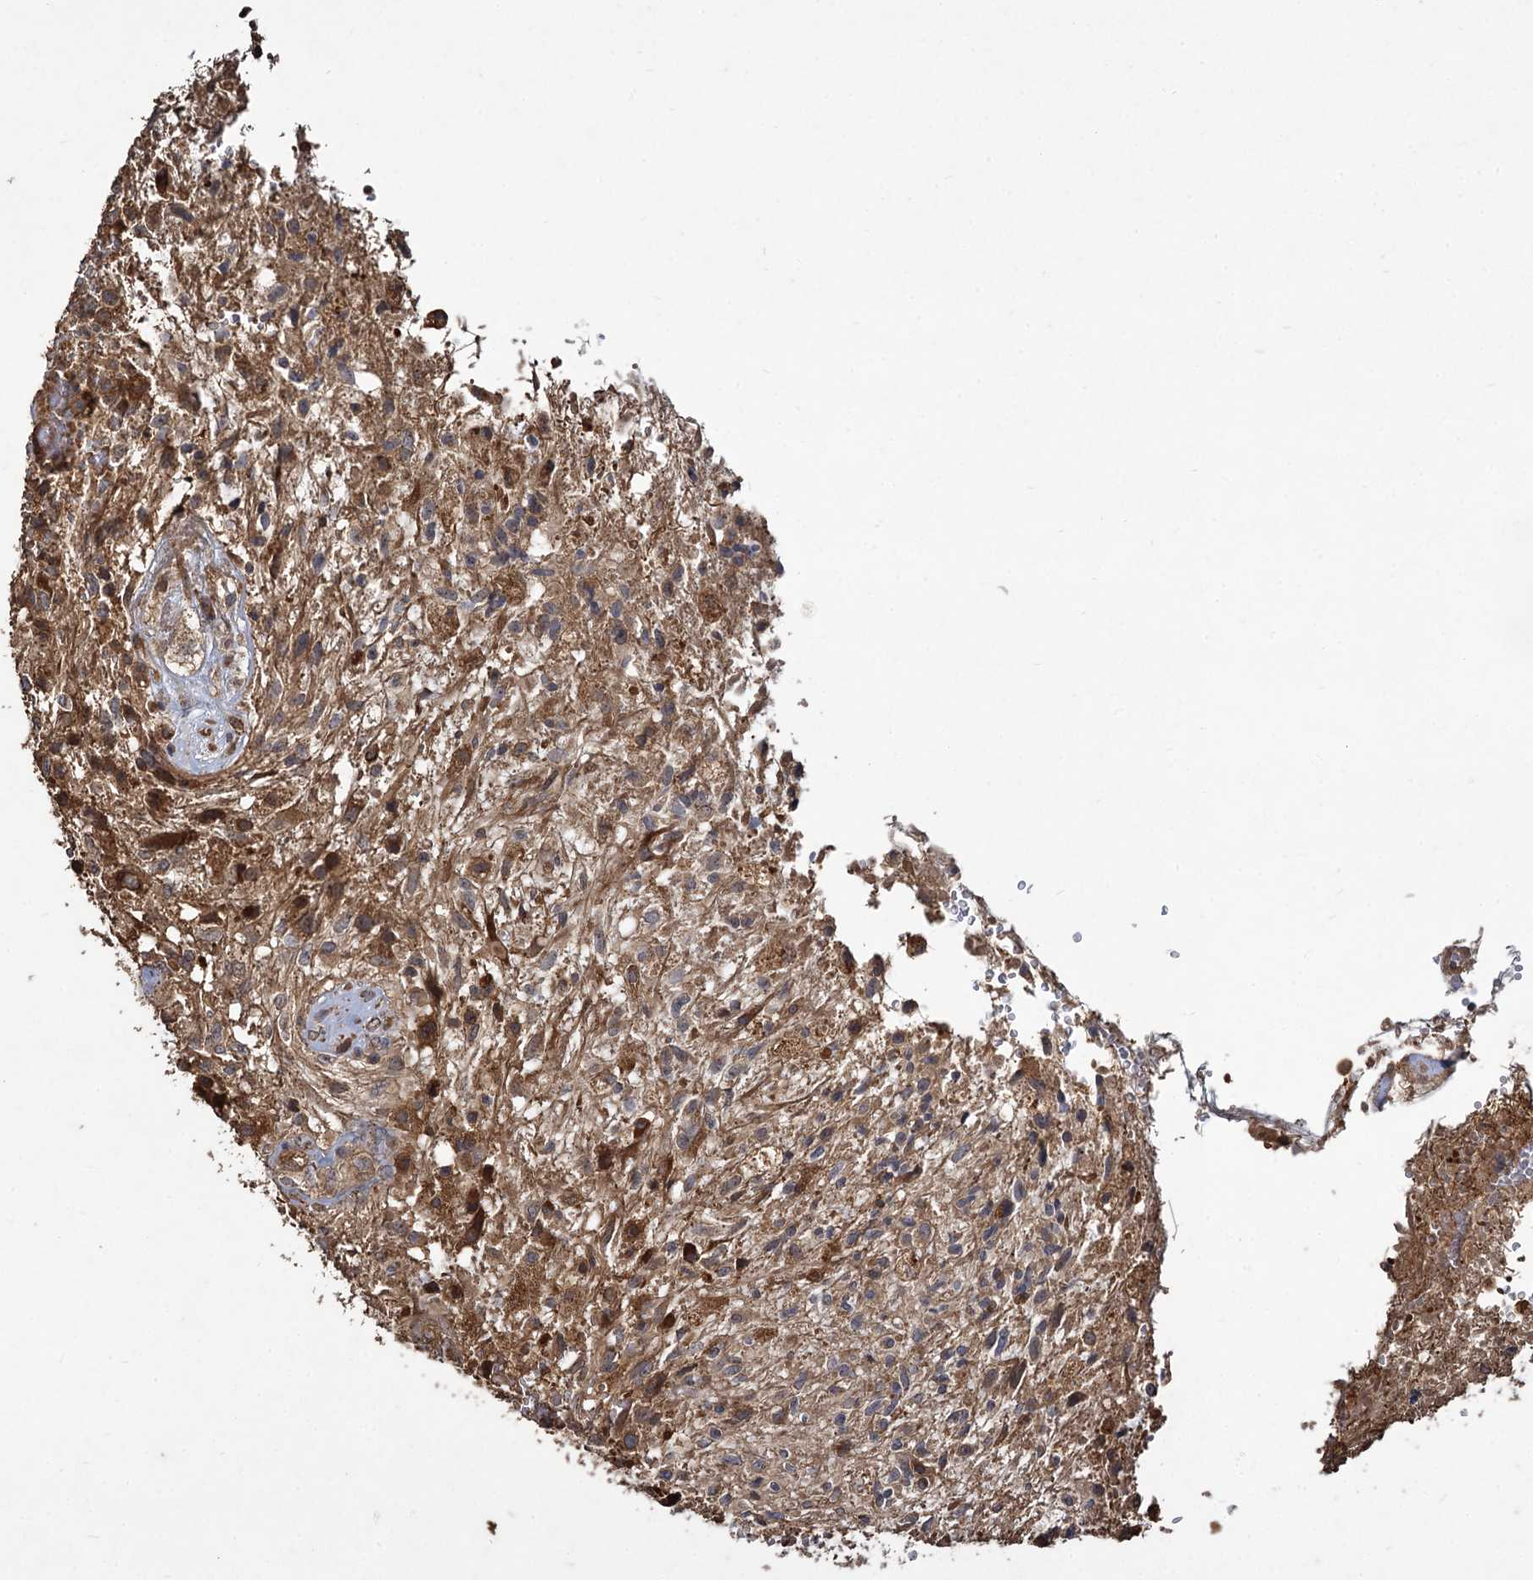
{"staining": {"intensity": "moderate", "quantity": "25%-75%", "location": "cytoplasmic/membranous"}, "tissue": "glioma", "cell_type": "Tumor cells", "image_type": "cancer", "snomed": [{"axis": "morphology", "description": "Glioma, malignant, High grade"}, {"axis": "topography", "description": "Brain"}], "caption": "Protein analysis of malignant glioma (high-grade) tissue shows moderate cytoplasmic/membranous expression in approximately 25%-75% of tumor cells.", "gene": "GCLC", "patient": {"sex": "male", "age": 56}}